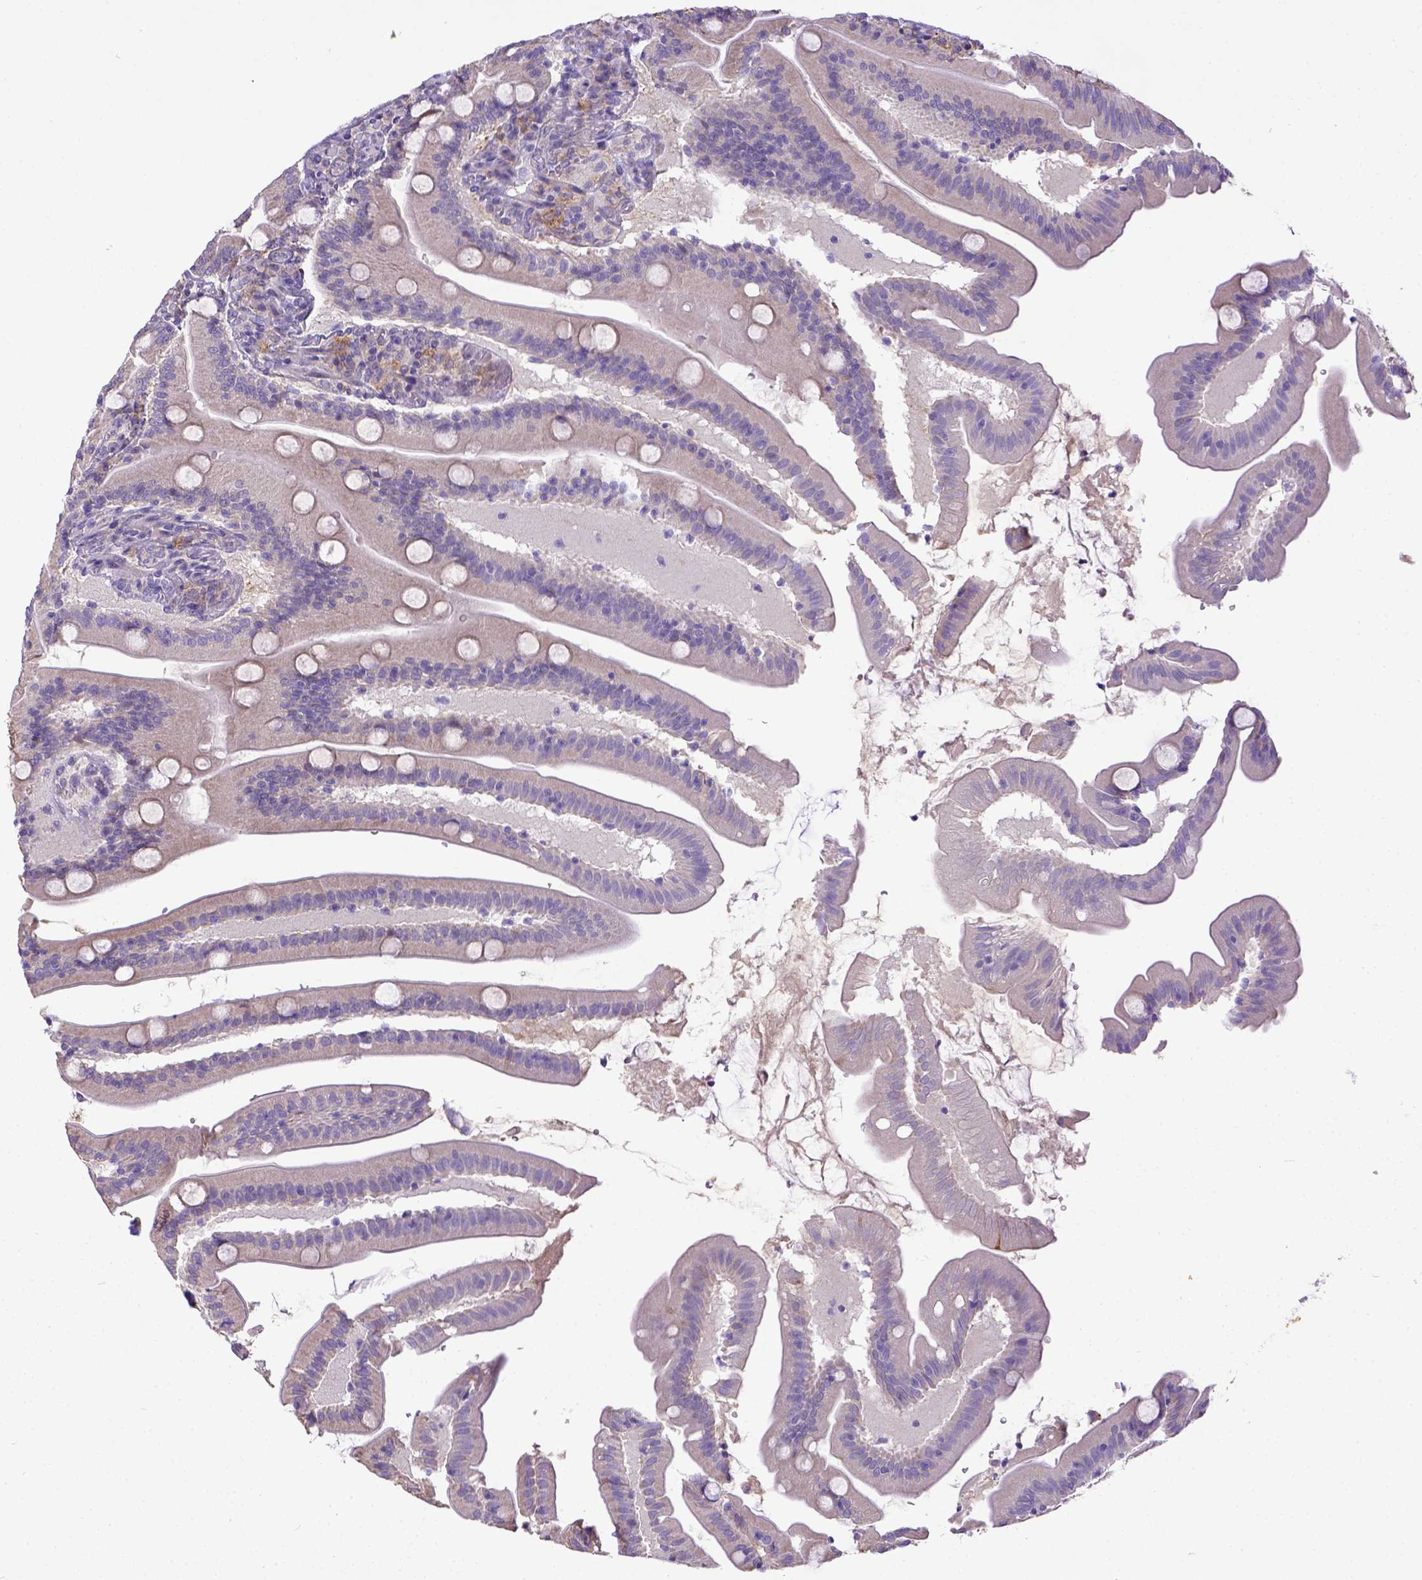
{"staining": {"intensity": "negative", "quantity": "none", "location": "none"}, "tissue": "small intestine", "cell_type": "Glandular cells", "image_type": "normal", "snomed": [{"axis": "morphology", "description": "Normal tissue, NOS"}, {"axis": "topography", "description": "Small intestine"}], "caption": "Protein analysis of unremarkable small intestine displays no significant positivity in glandular cells.", "gene": "CD40", "patient": {"sex": "male", "age": 37}}